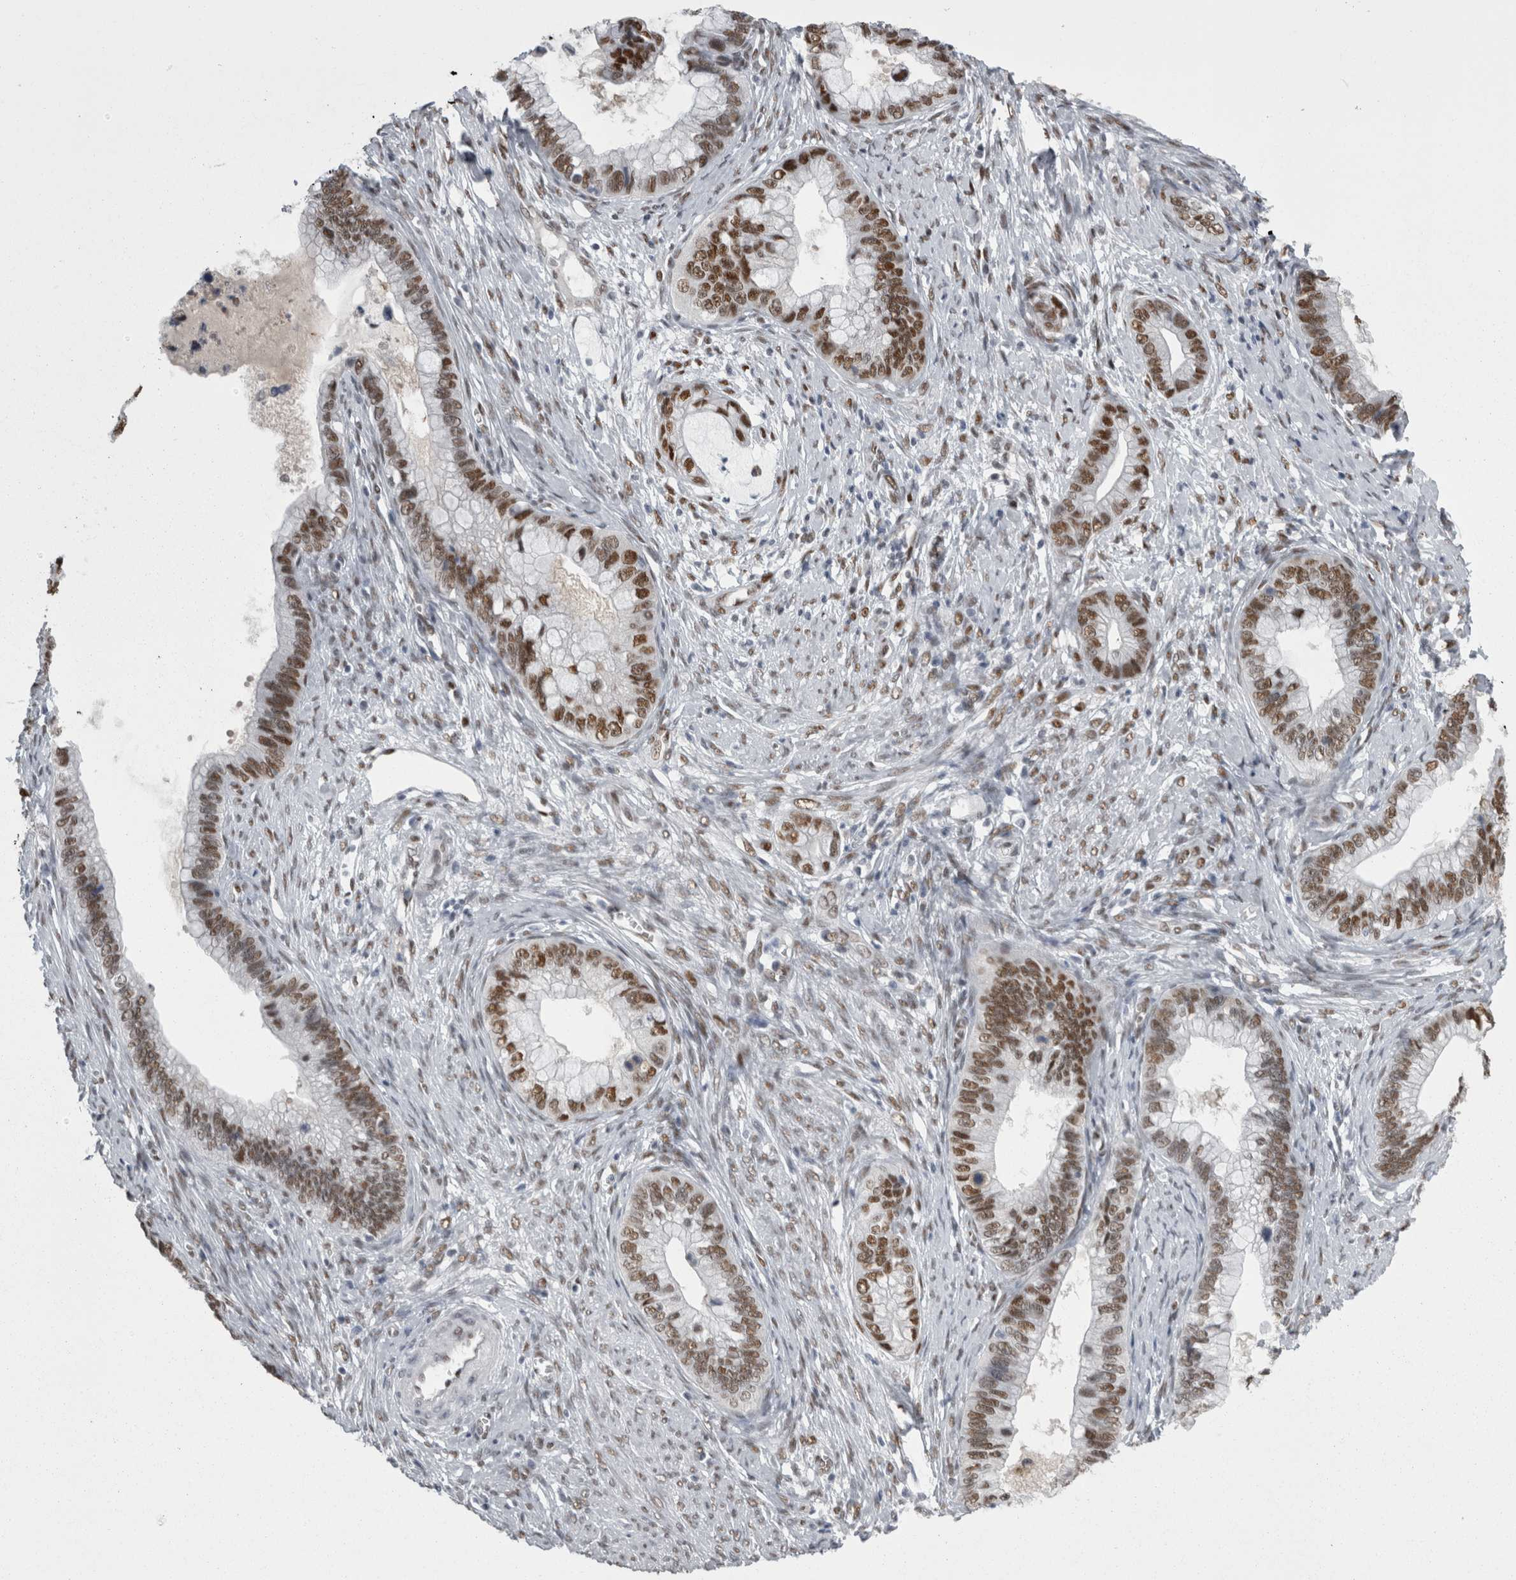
{"staining": {"intensity": "moderate", "quantity": ">75%", "location": "nuclear"}, "tissue": "cervical cancer", "cell_type": "Tumor cells", "image_type": "cancer", "snomed": [{"axis": "morphology", "description": "Adenocarcinoma, NOS"}, {"axis": "topography", "description": "Cervix"}], "caption": "A histopathology image of human cervical adenocarcinoma stained for a protein exhibits moderate nuclear brown staining in tumor cells. Nuclei are stained in blue.", "gene": "C1orf54", "patient": {"sex": "female", "age": 44}}